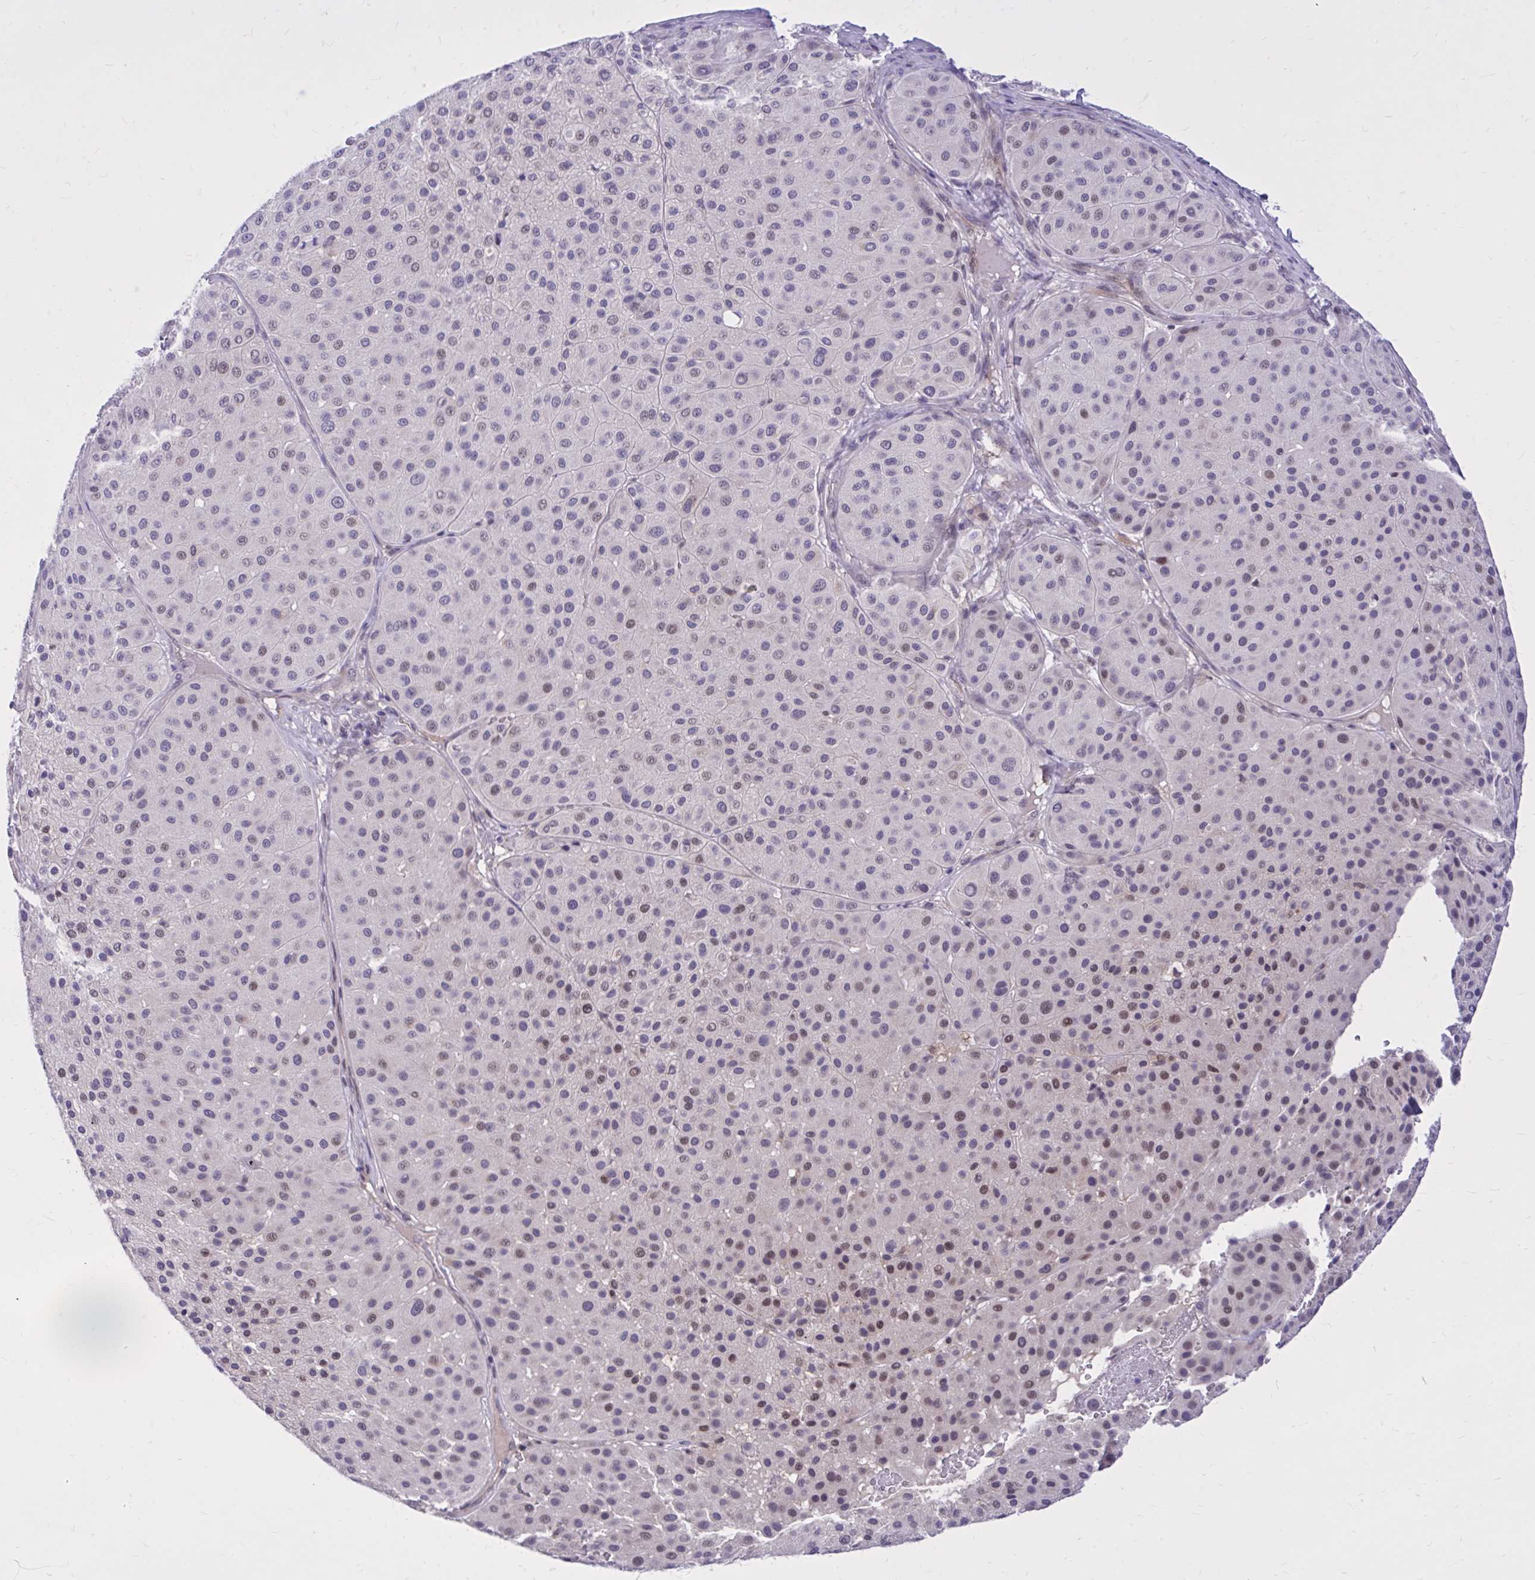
{"staining": {"intensity": "moderate", "quantity": "<25%", "location": "nuclear"}, "tissue": "melanoma", "cell_type": "Tumor cells", "image_type": "cancer", "snomed": [{"axis": "morphology", "description": "Malignant melanoma, Metastatic site"}, {"axis": "topography", "description": "Smooth muscle"}], "caption": "Tumor cells demonstrate moderate nuclear staining in about <25% of cells in malignant melanoma (metastatic site).", "gene": "ZBTB25", "patient": {"sex": "male", "age": 41}}